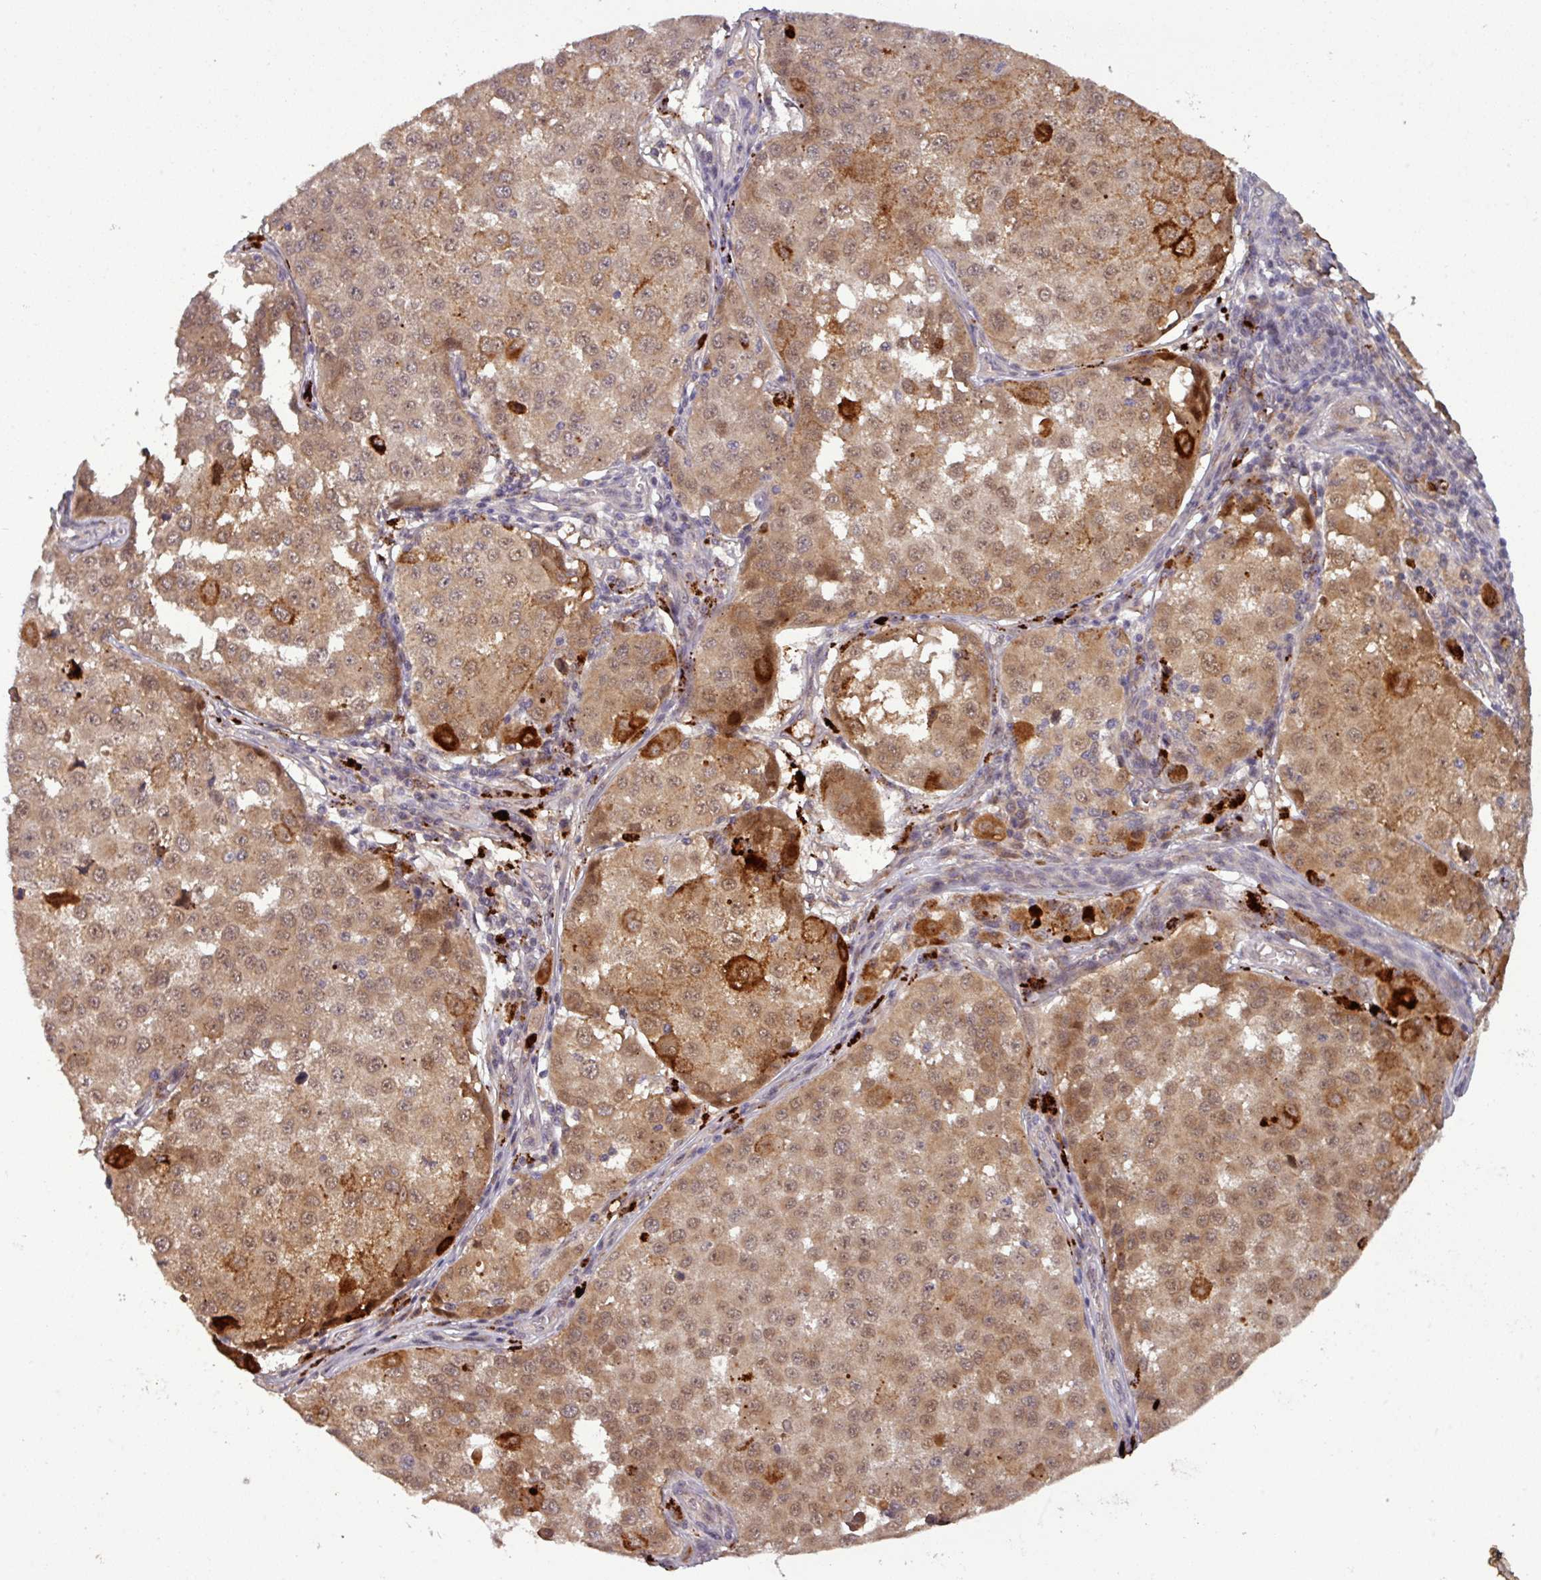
{"staining": {"intensity": "moderate", "quantity": ">75%", "location": "cytoplasmic/membranous,nuclear"}, "tissue": "melanoma", "cell_type": "Tumor cells", "image_type": "cancer", "snomed": [{"axis": "morphology", "description": "Malignant melanoma, NOS"}, {"axis": "topography", "description": "Skin"}], "caption": "Brown immunohistochemical staining in human malignant melanoma reveals moderate cytoplasmic/membranous and nuclear positivity in about >75% of tumor cells. (Brightfield microscopy of DAB IHC at high magnification).", "gene": "PUS1", "patient": {"sex": "male", "age": 64}}